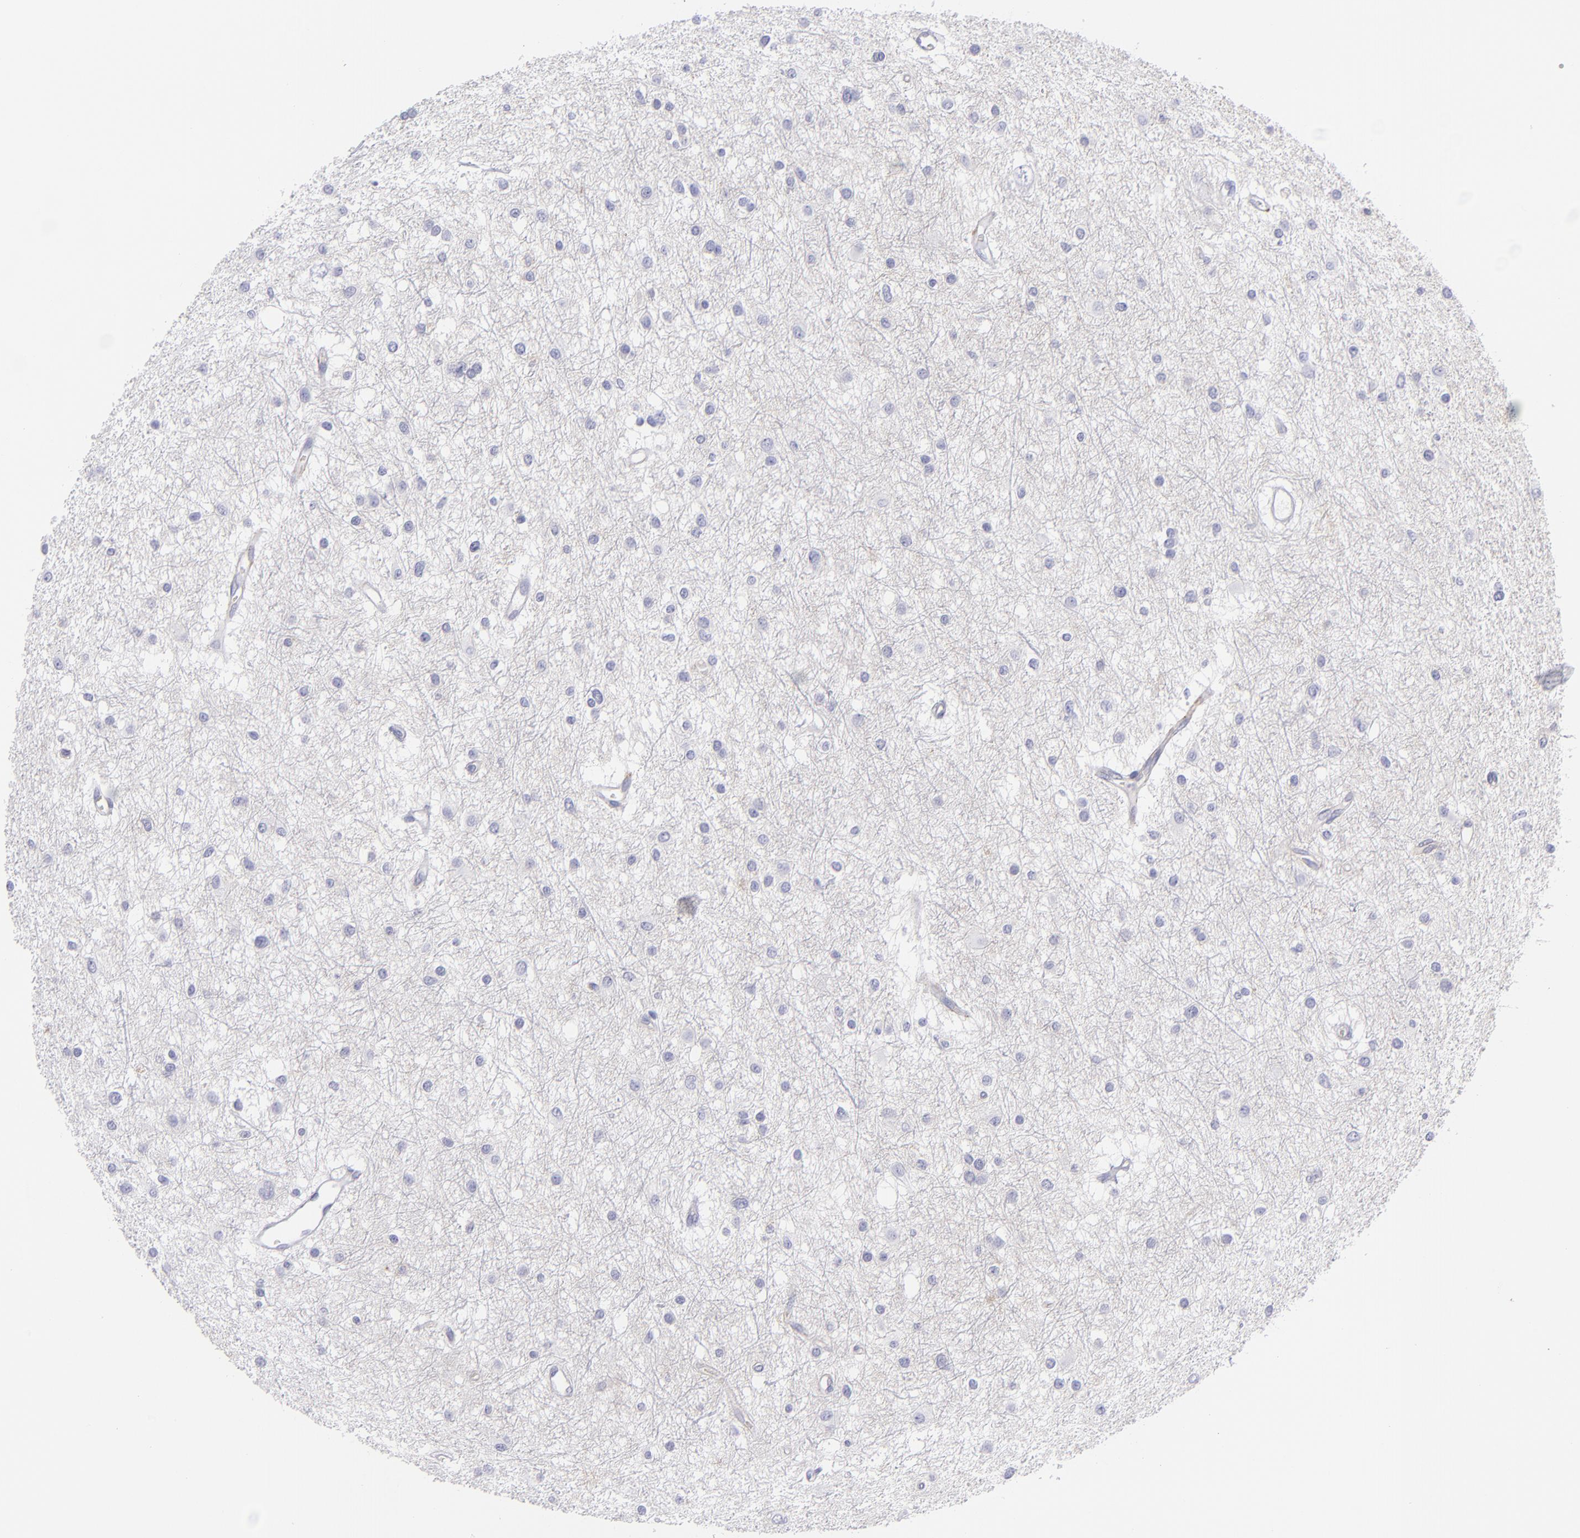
{"staining": {"intensity": "negative", "quantity": "none", "location": "none"}, "tissue": "glioma", "cell_type": "Tumor cells", "image_type": "cancer", "snomed": [{"axis": "morphology", "description": "Glioma, malignant, Low grade"}, {"axis": "topography", "description": "Brain"}], "caption": "DAB (3,3'-diaminobenzidine) immunohistochemical staining of glioma demonstrates no significant staining in tumor cells.", "gene": "CD82", "patient": {"sex": "female", "age": 36}}